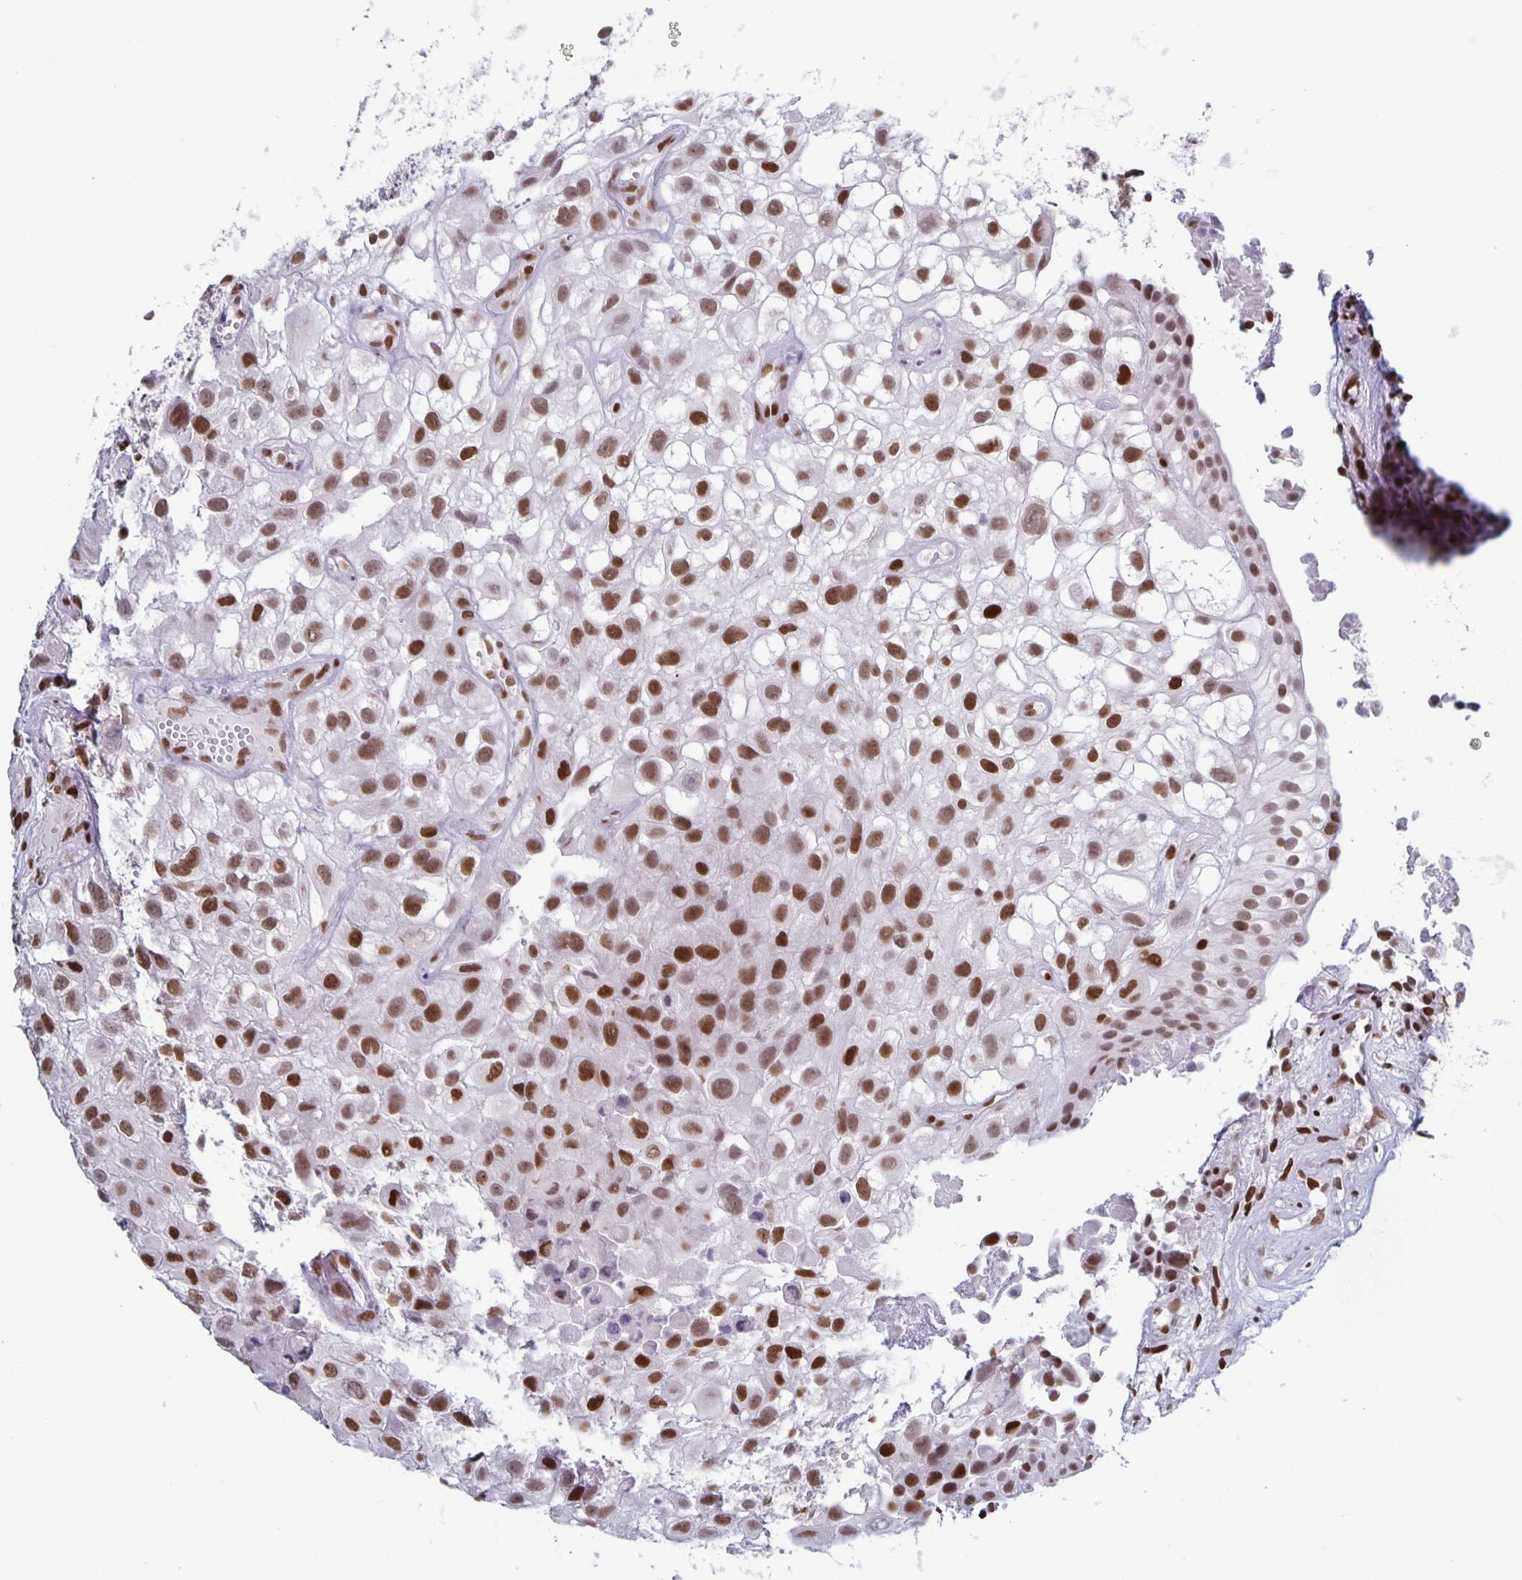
{"staining": {"intensity": "moderate", "quantity": ">75%", "location": "nuclear"}, "tissue": "urothelial cancer", "cell_type": "Tumor cells", "image_type": "cancer", "snomed": [{"axis": "morphology", "description": "Urothelial carcinoma, High grade"}, {"axis": "topography", "description": "Urinary bladder"}], "caption": "A histopathology image showing moderate nuclear staining in approximately >75% of tumor cells in urothelial cancer, as visualized by brown immunohistochemical staining.", "gene": "JUND", "patient": {"sex": "male", "age": 56}}